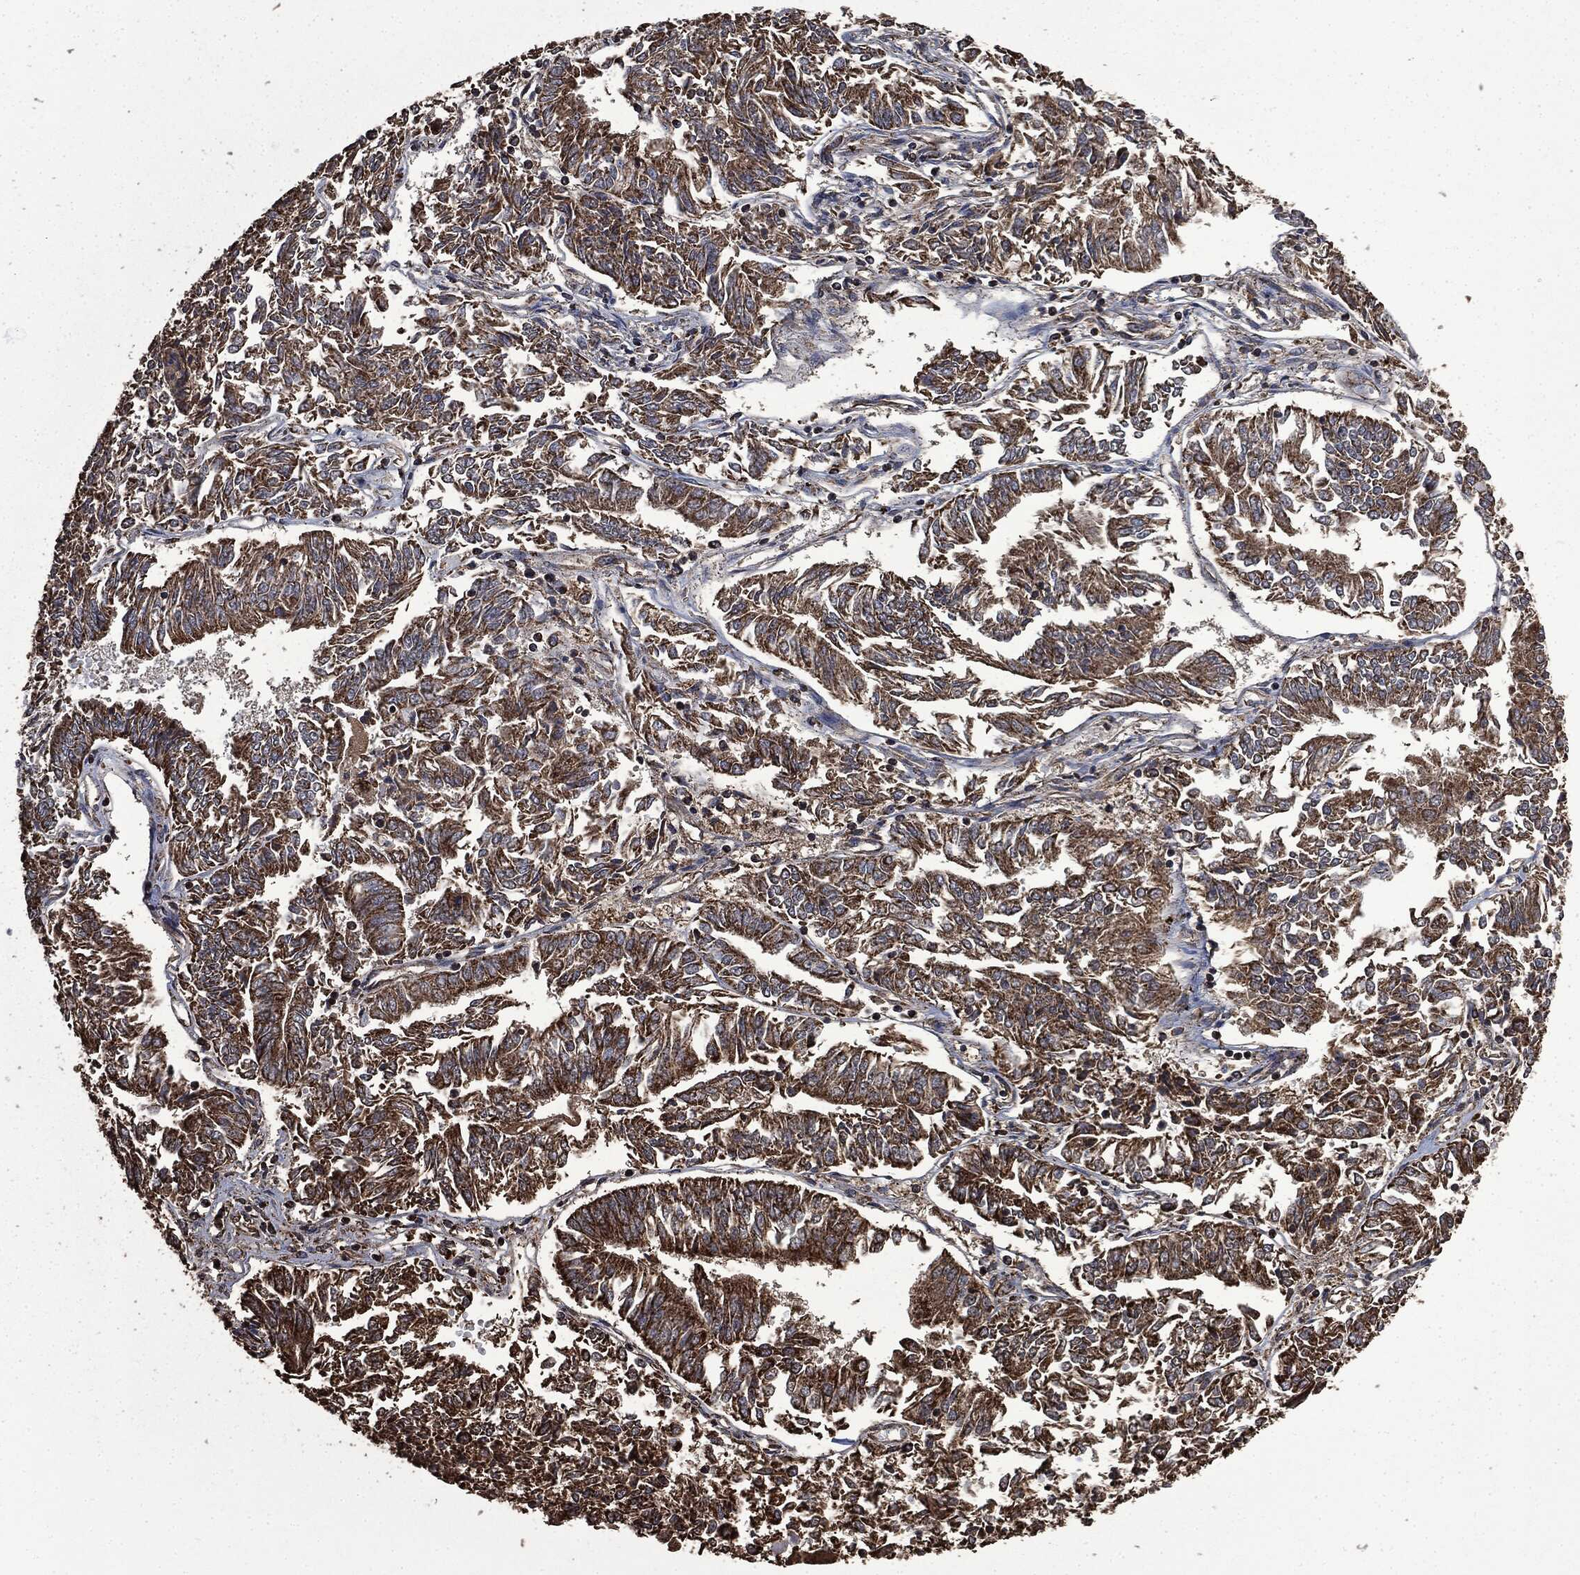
{"staining": {"intensity": "strong", "quantity": ">75%", "location": "cytoplasmic/membranous"}, "tissue": "endometrial cancer", "cell_type": "Tumor cells", "image_type": "cancer", "snomed": [{"axis": "morphology", "description": "Adenocarcinoma, NOS"}, {"axis": "topography", "description": "Endometrium"}], "caption": "Protein expression analysis of human adenocarcinoma (endometrial) reveals strong cytoplasmic/membranous expression in about >75% of tumor cells. The protein of interest is shown in brown color, while the nuclei are stained blue.", "gene": "LIG3", "patient": {"sex": "female", "age": 58}}